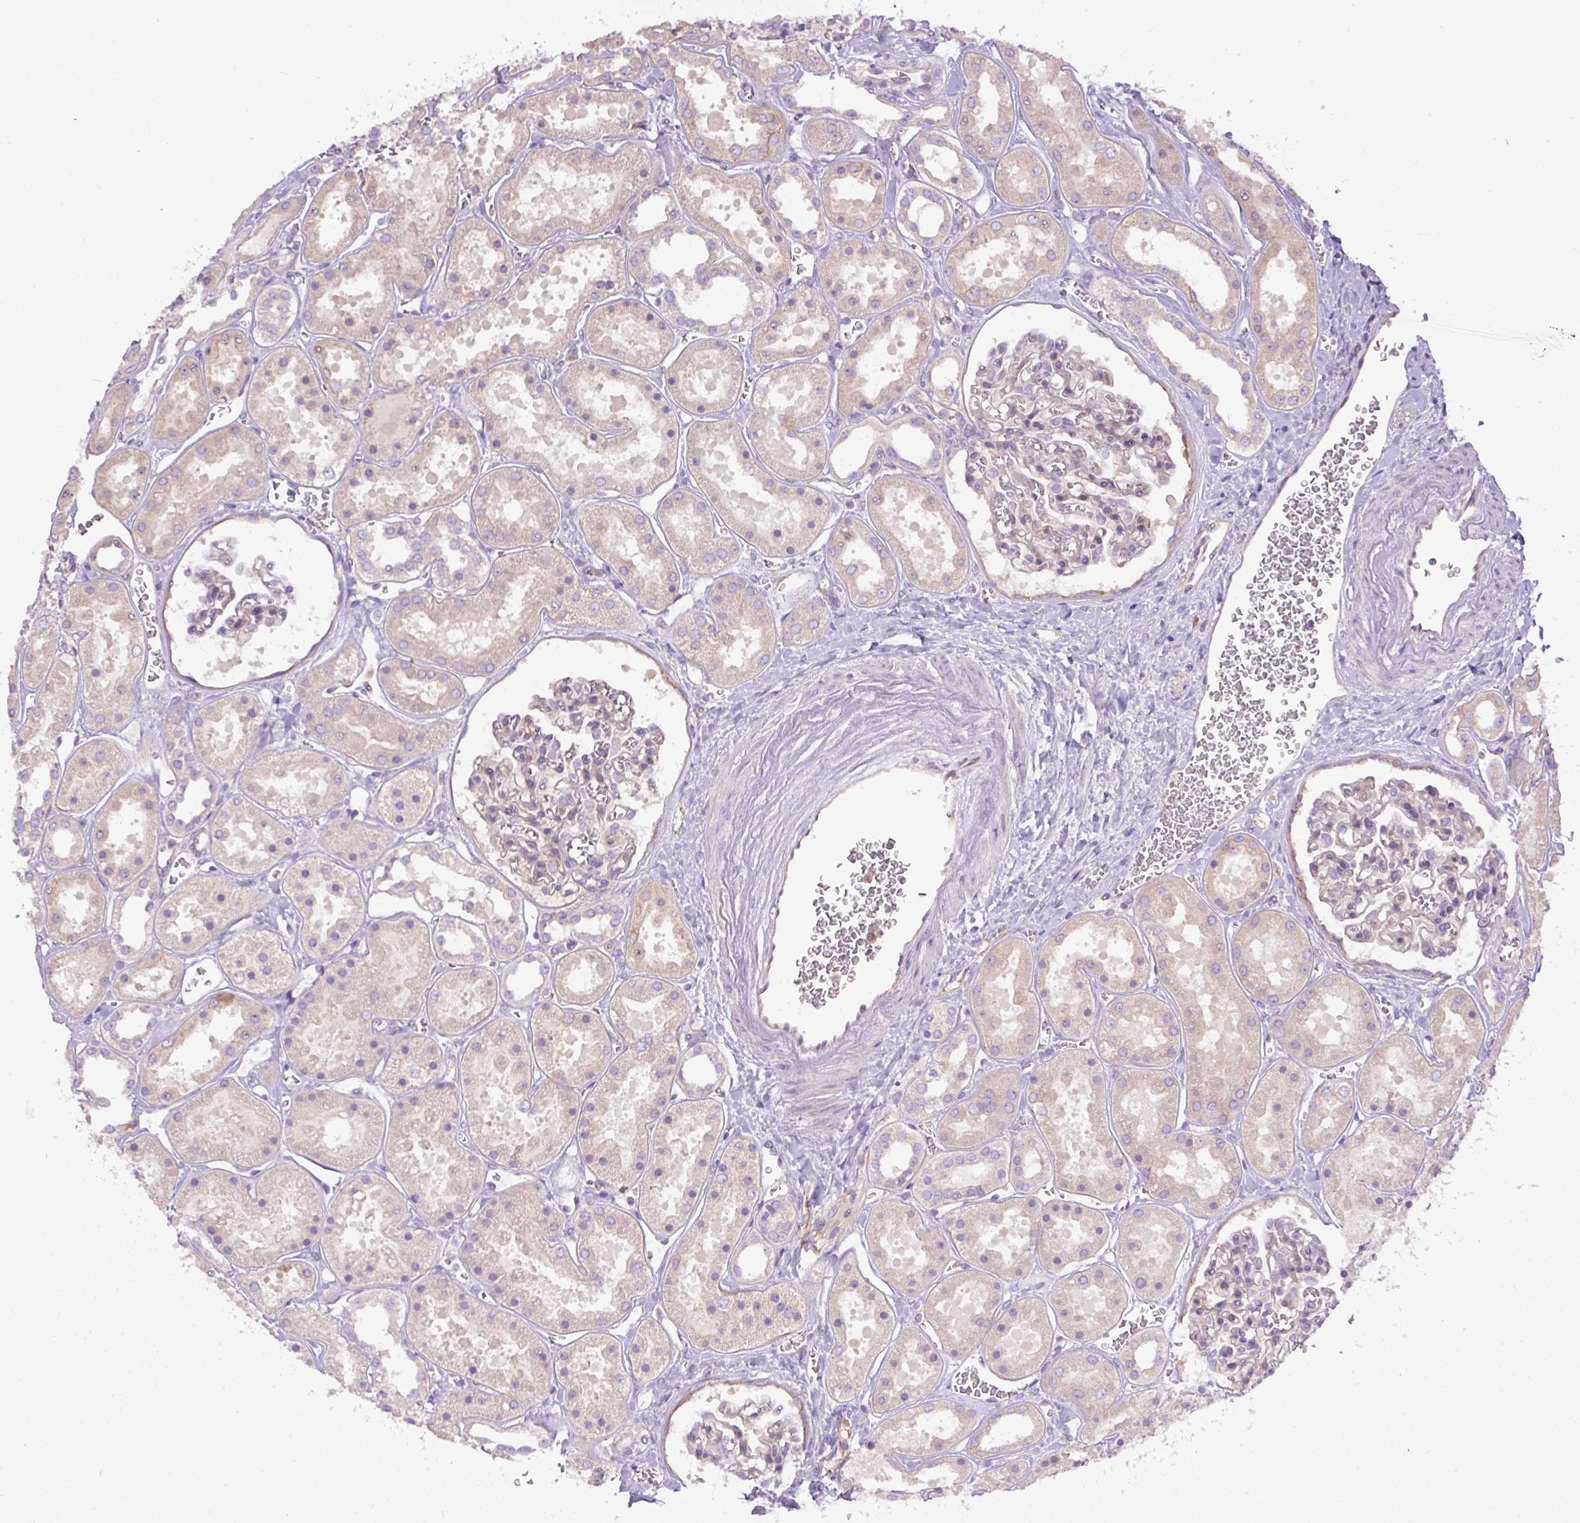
{"staining": {"intensity": "negative", "quantity": "none", "location": "none"}, "tissue": "kidney", "cell_type": "Cells in glomeruli", "image_type": "normal", "snomed": [{"axis": "morphology", "description": "Normal tissue, NOS"}, {"axis": "topography", "description": "Kidney"}], "caption": "Cells in glomeruli show no significant protein expression in benign kidney. The staining was performed using DAB (3,3'-diaminobenzidine) to visualize the protein expression in brown, while the nuclei were stained in blue with hematoxylin (Magnification: 20x).", "gene": "DAPK1", "patient": {"sex": "female", "age": 41}}